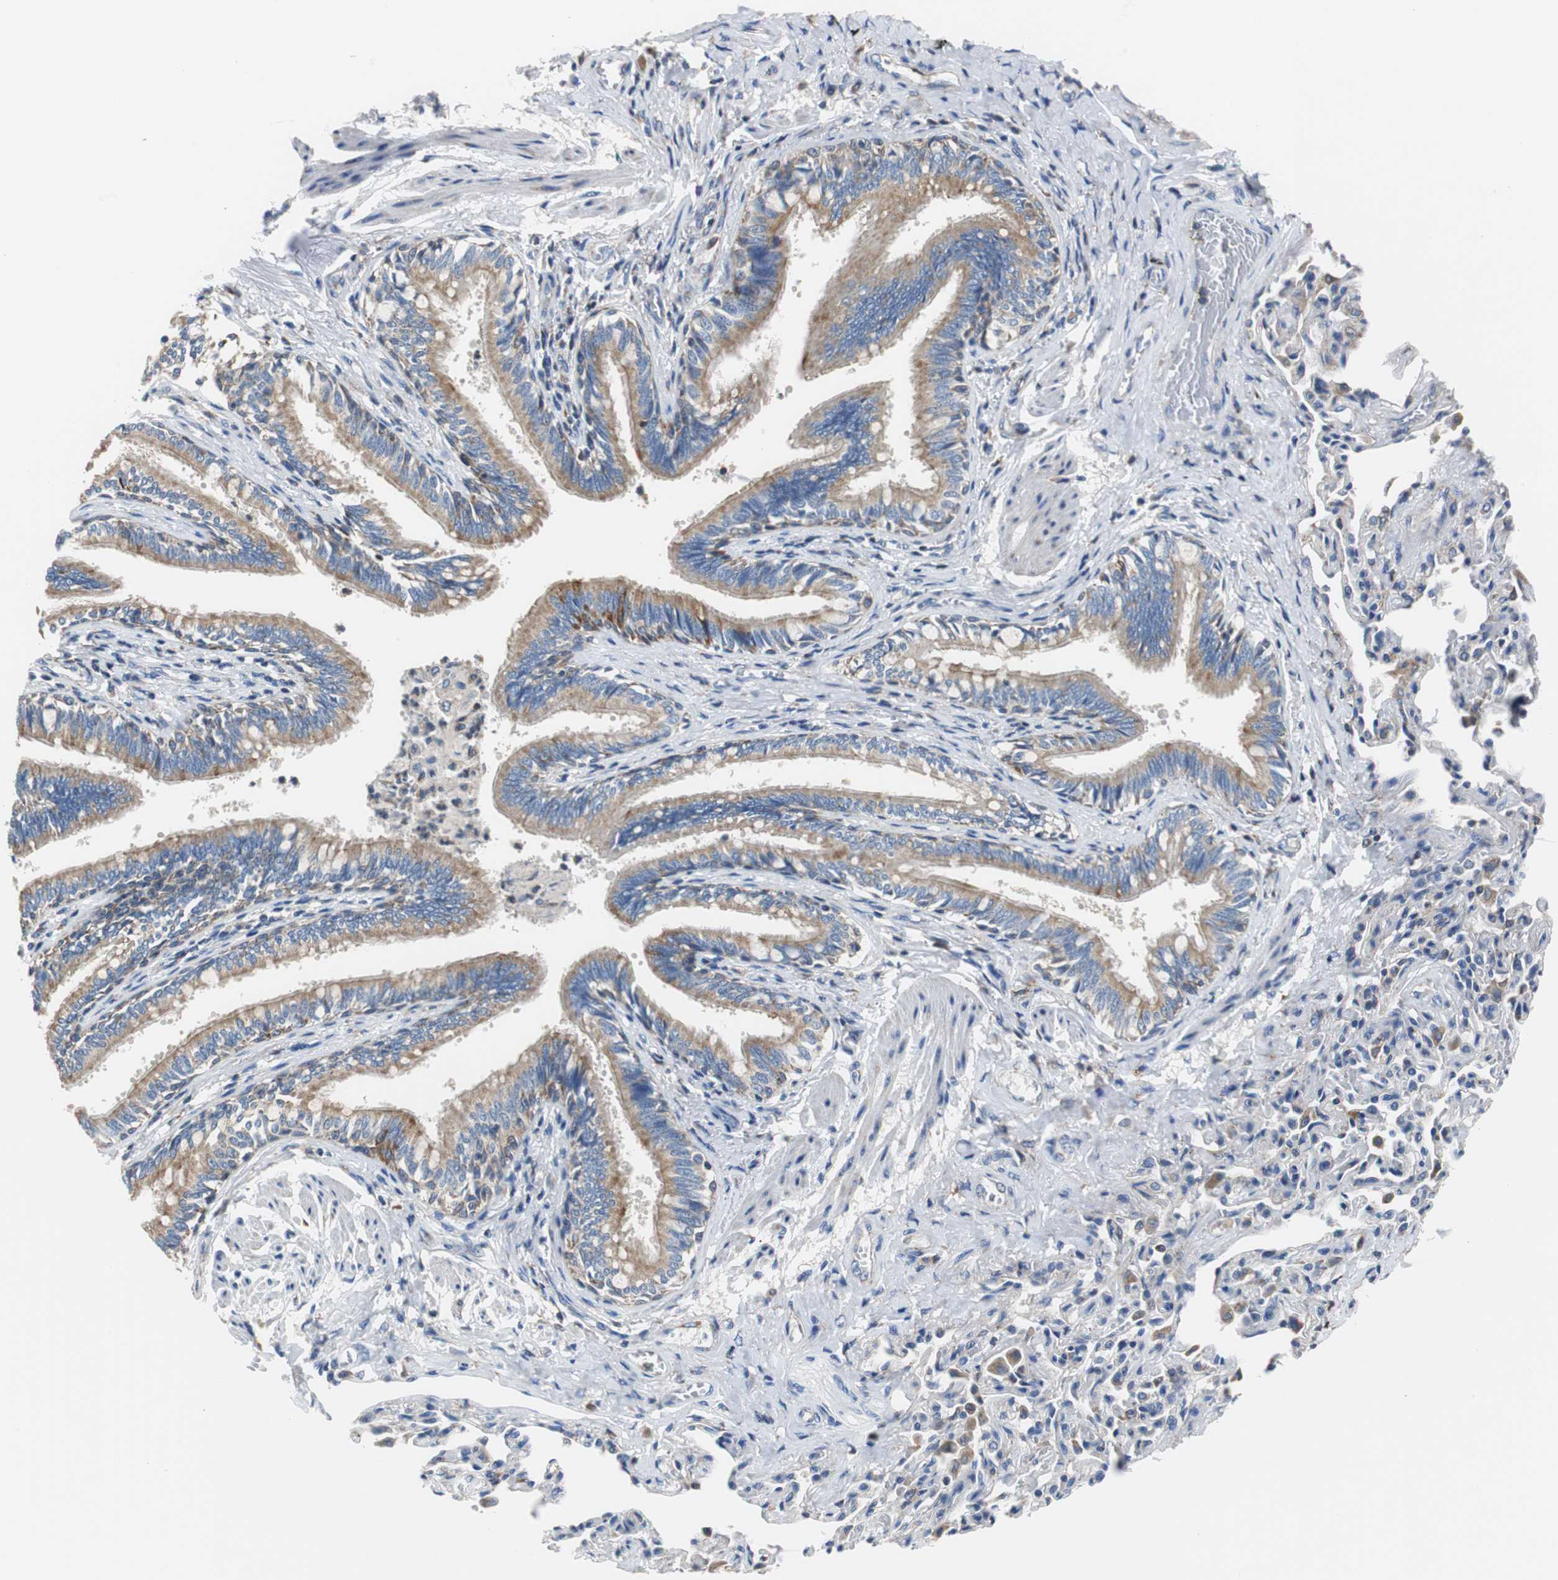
{"staining": {"intensity": "moderate", "quantity": ">75%", "location": "cytoplasmic/membranous"}, "tissue": "bronchus", "cell_type": "Respiratory epithelial cells", "image_type": "normal", "snomed": [{"axis": "morphology", "description": "Normal tissue, NOS"}, {"axis": "topography", "description": "Lung"}], "caption": "Protein staining displays moderate cytoplasmic/membranous staining in approximately >75% of respiratory epithelial cells in unremarkable bronchus.", "gene": "VAMP8", "patient": {"sex": "male", "age": 64}}